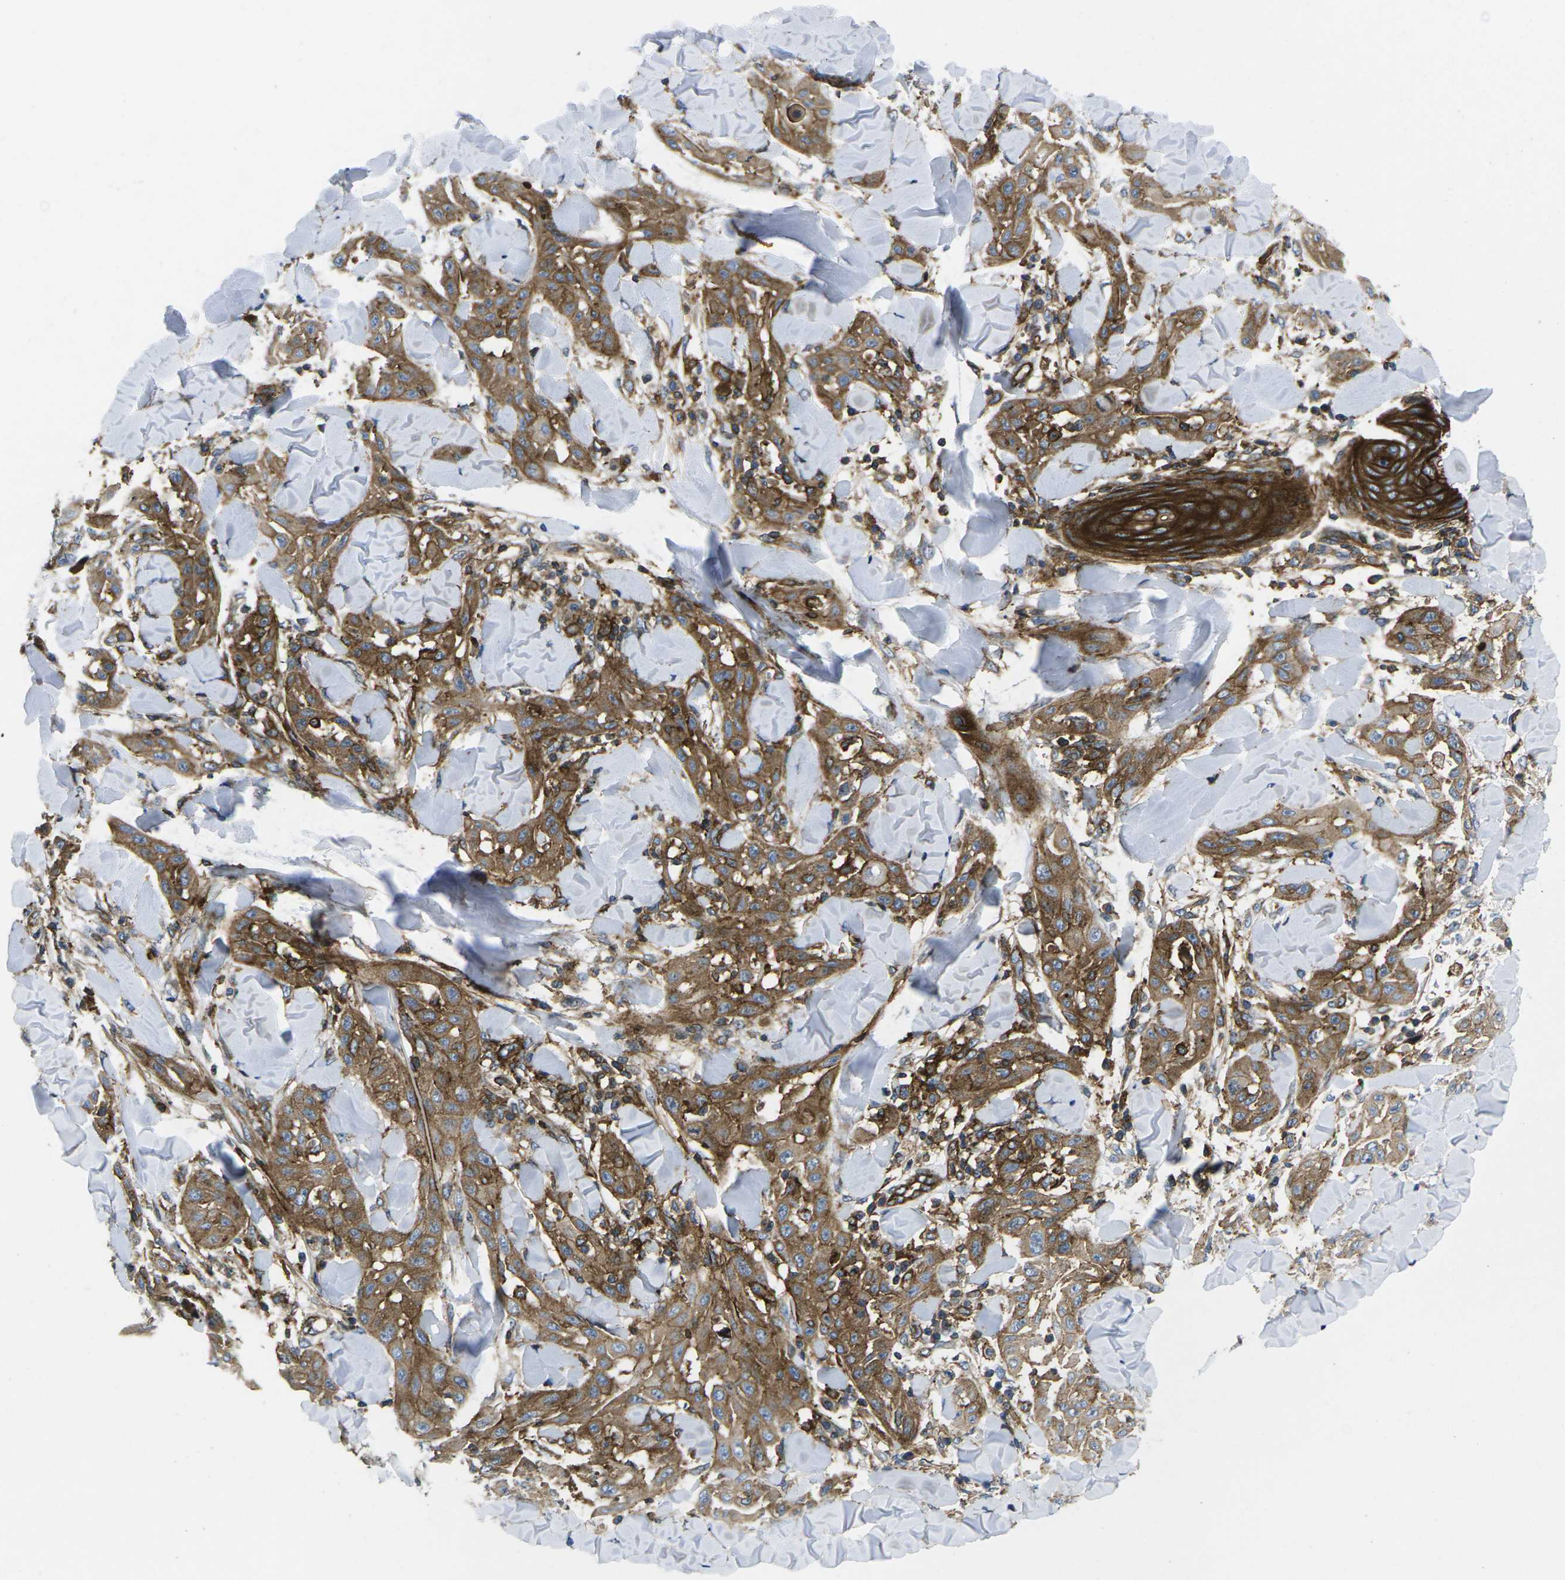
{"staining": {"intensity": "moderate", "quantity": ">75%", "location": "cytoplasmic/membranous"}, "tissue": "skin cancer", "cell_type": "Tumor cells", "image_type": "cancer", "snomed": [{"axis": "morphology", "description": "Squamous cell carcinoma, NOS"}, {"axis": "topography", "description": "Skin"}], "caption": "The micrograph demonstrates immunohistochemical staining of skin squamous cell carcinoma. There is moderate cytoplasmic/membranous positivity is seen in approximately >75% of tumor cells.", "gene": "IQGAP1", "patient": {"sex": "male", "age": 24}}